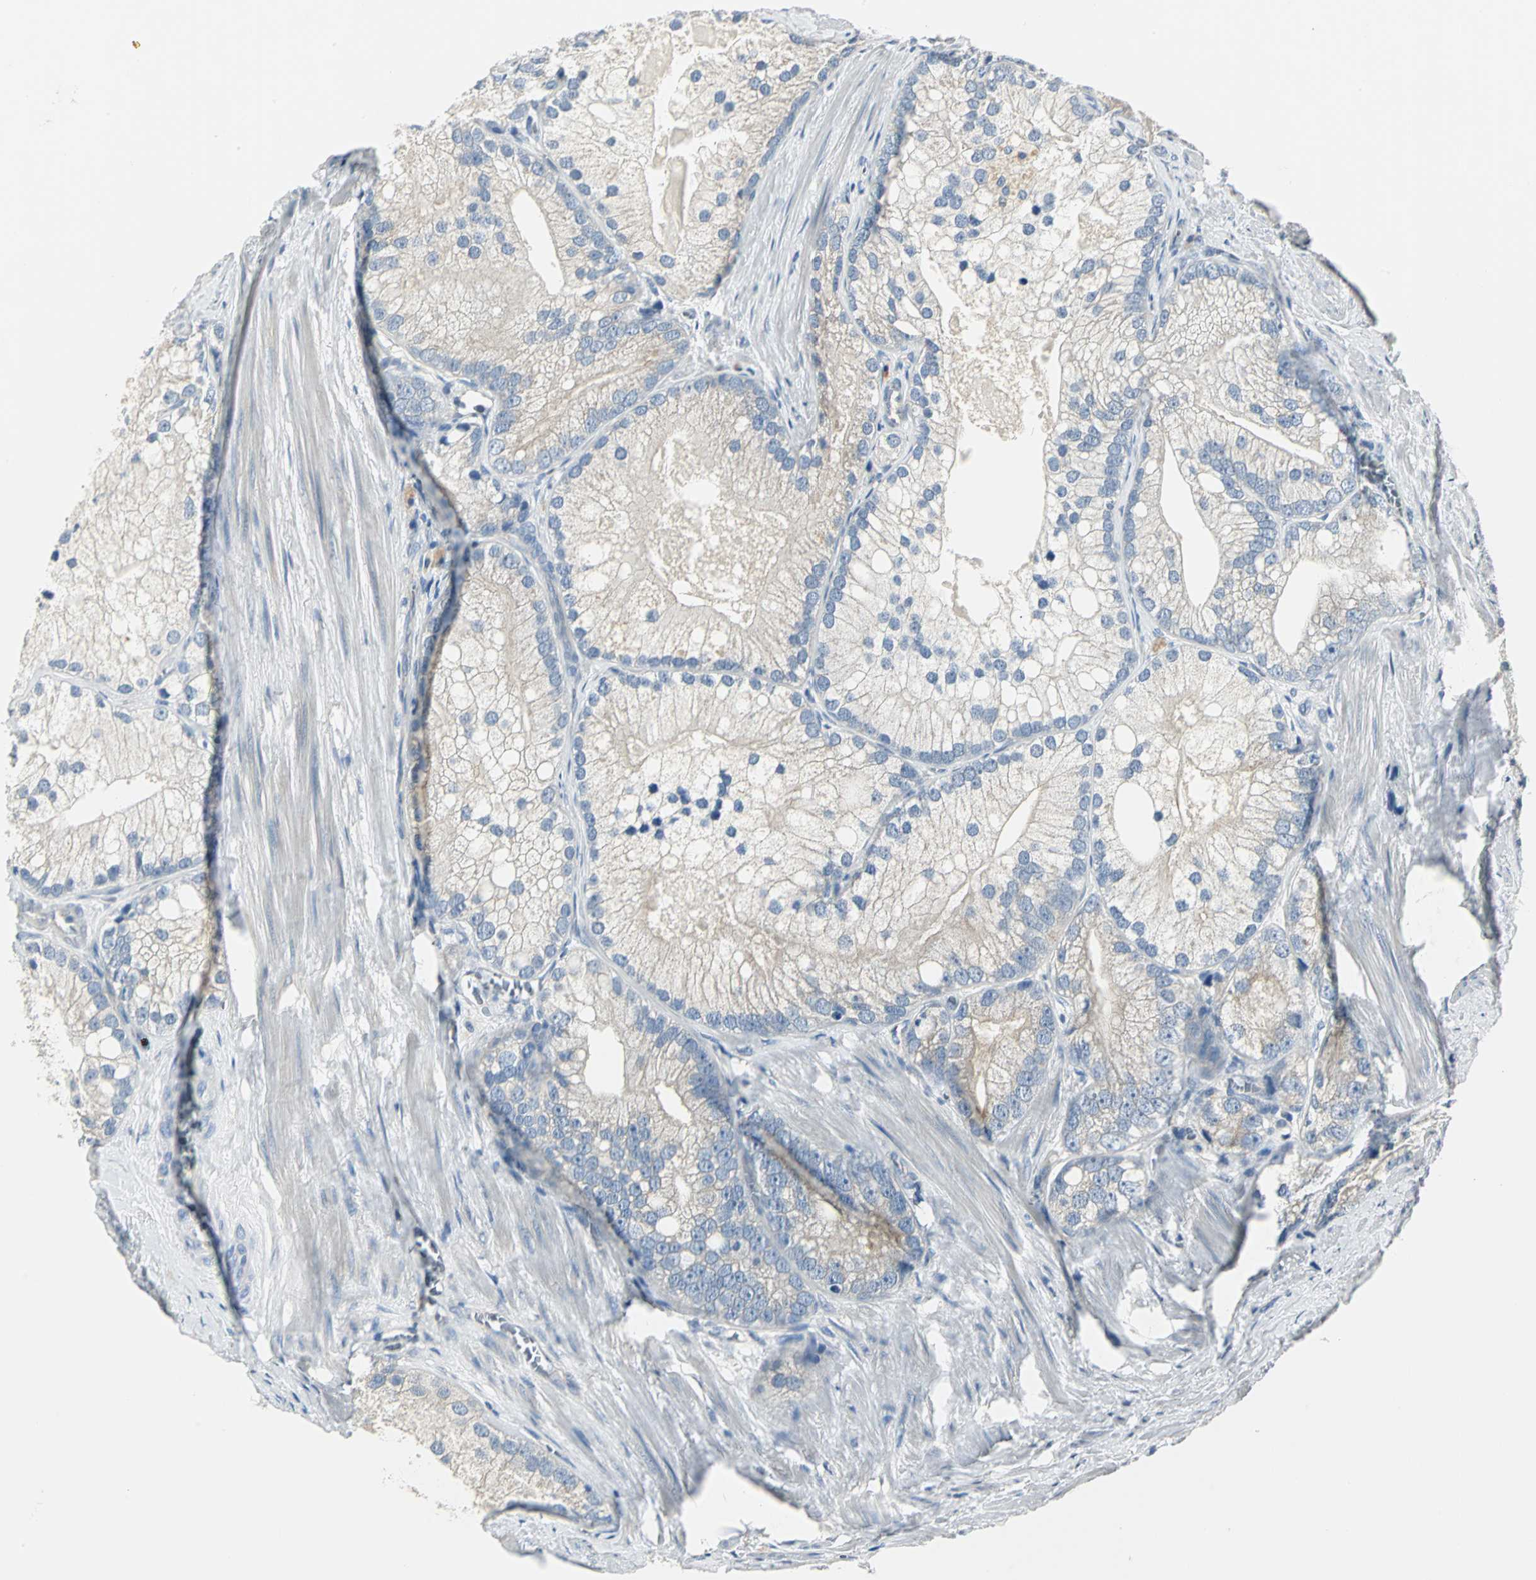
{"staining": {"intensity": "weak", "quantity": "25%-75%", "location": "cytoplasmic/membranous"}, "tissue": "prostate cancer", "cell_type": "Tumor cells", "image_type": "cancer", "snomed": [{"axis": "morphology", "description": "Adenocarcinoma, Low grade"}, {"axis": "topography", "description": "Prostate"}], "caption": "A high-resolution image shows immunohistochemistry (IHC) staining of prostate adenocarcinoma (low-grade), which reveals weak cytoplasmic/membranous staining in approximately 25%-75% of tumor cells. (DAB (3,3'-diaminobenzidine) = brown stain, brightfield microscopy at high magnification).", "gene": "RIPOR1", "patient": {"sex": "male", "age": 69}}